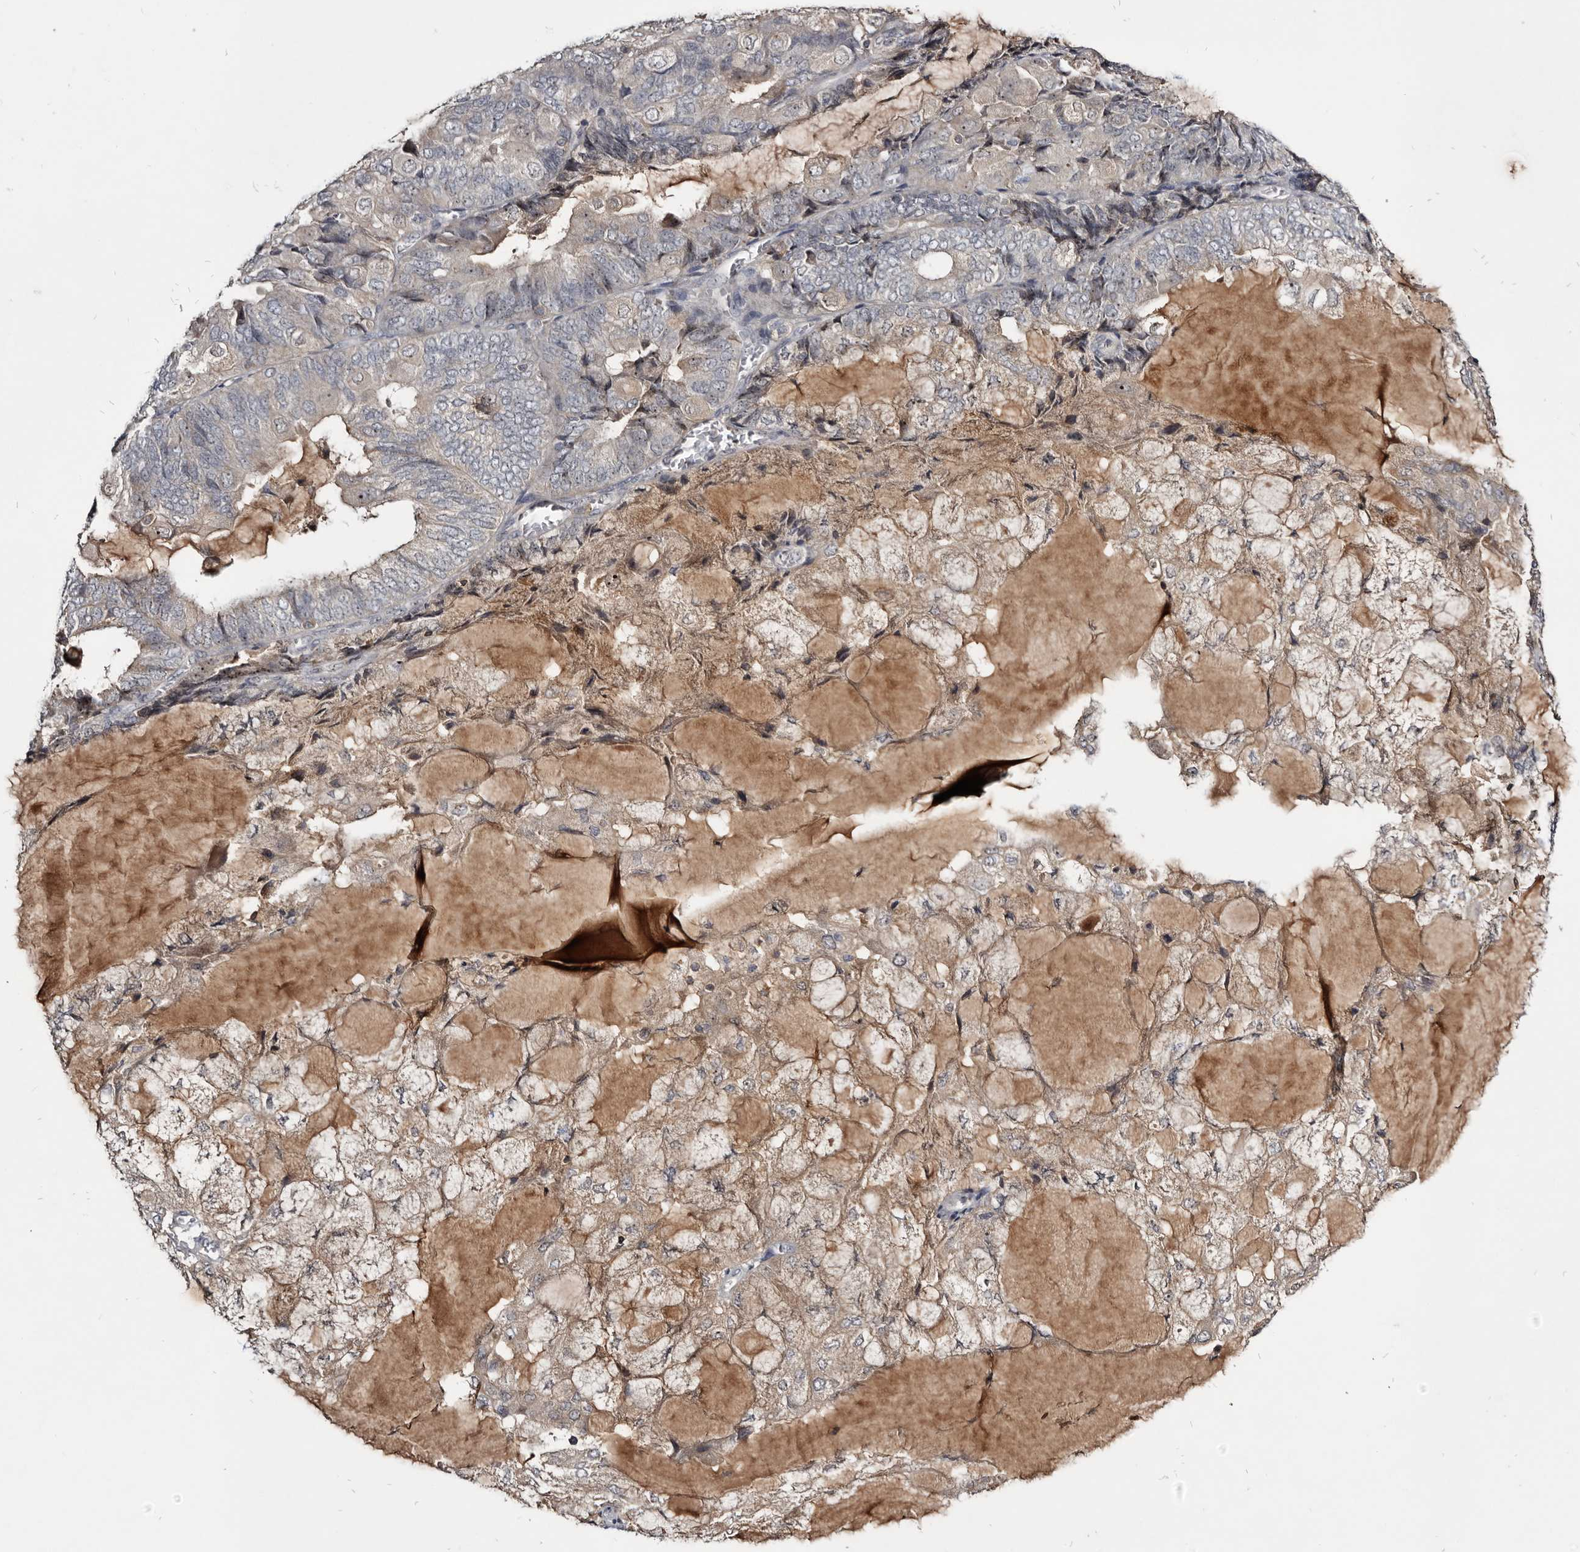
{"staining": {"intensity": "weak", "quantity": "<25%", "location": "cytoplasmic/membranous"}, "tissue": "endometrial cancer", "cell_type": "Tumor cells", "image_type": "cancer", "snomed": [{"axis": "morphology", "description": "Adenocarcinoma, NOS"}, {"axis": "topography", "description": "Endometrium"}], "caption": "DAB immunohistochemical staining of human adenocarcinoma (endometrial) shows no significant positivity in tumor cells.", "gene": "TTC39A", "patient": {"sex": "female", "age": 81}}